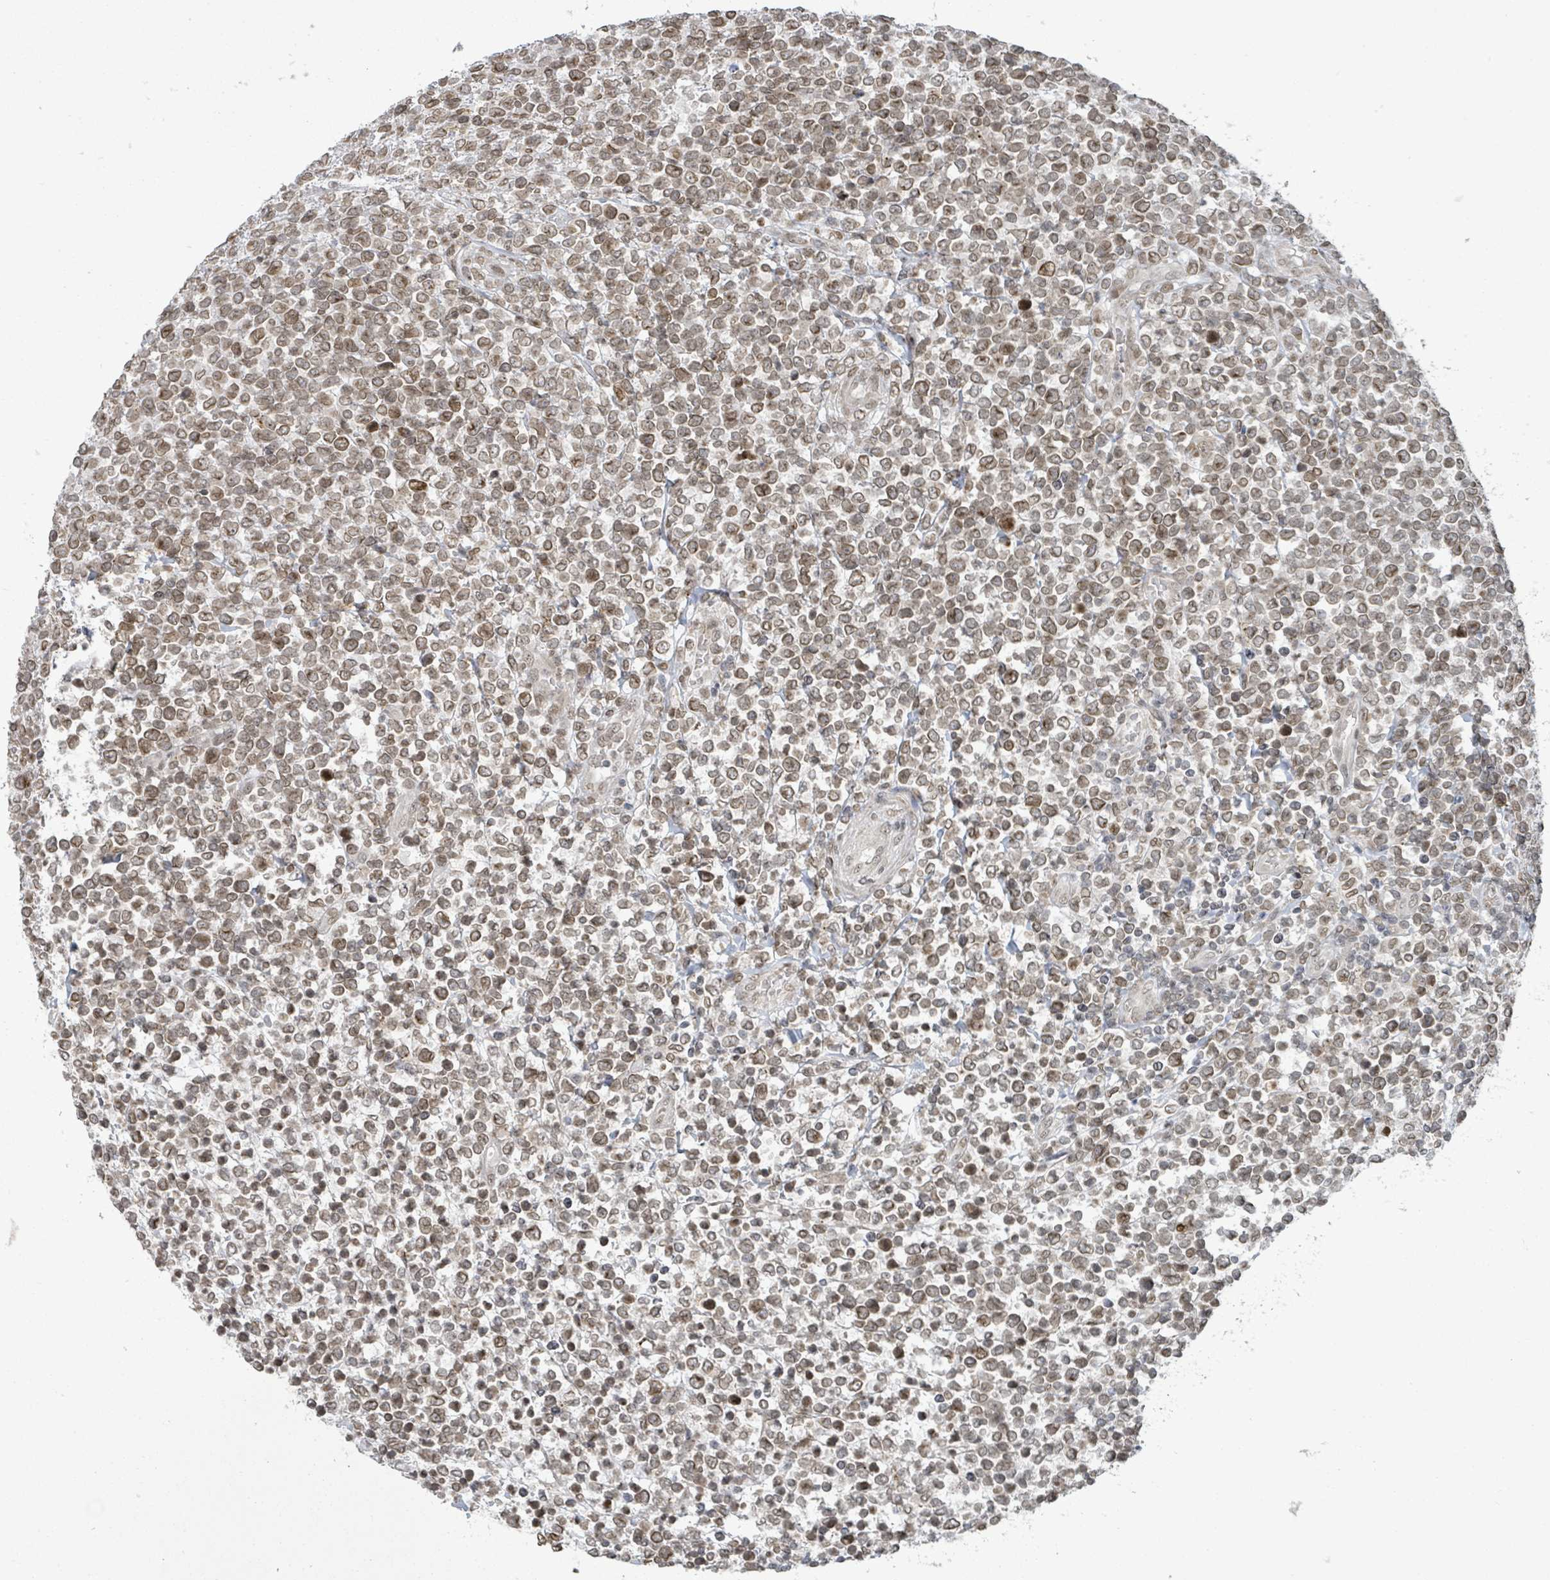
{"staining": {"intensity": "moderate", "quantity": ">75%", "location": "nuclear"}, "tissue": "lymphoma", "cell_type": "Tumor cells", "image_type": "cancer", "snomed": [{"axis": "morphology", "description": "Malignant lymphoma, non-Hodgkin's type, High grade"}, {"axis": "topography", "description": "Soft tissue"}], "caption": "This photomicrograph reveals immunohistochemistry (IHC) staining of human lymphoma, with medium moderate nuclear staining in about >75% of tumor cells.", "gene": "SBF2", "patient": {"sex": "female", "age": 56}}